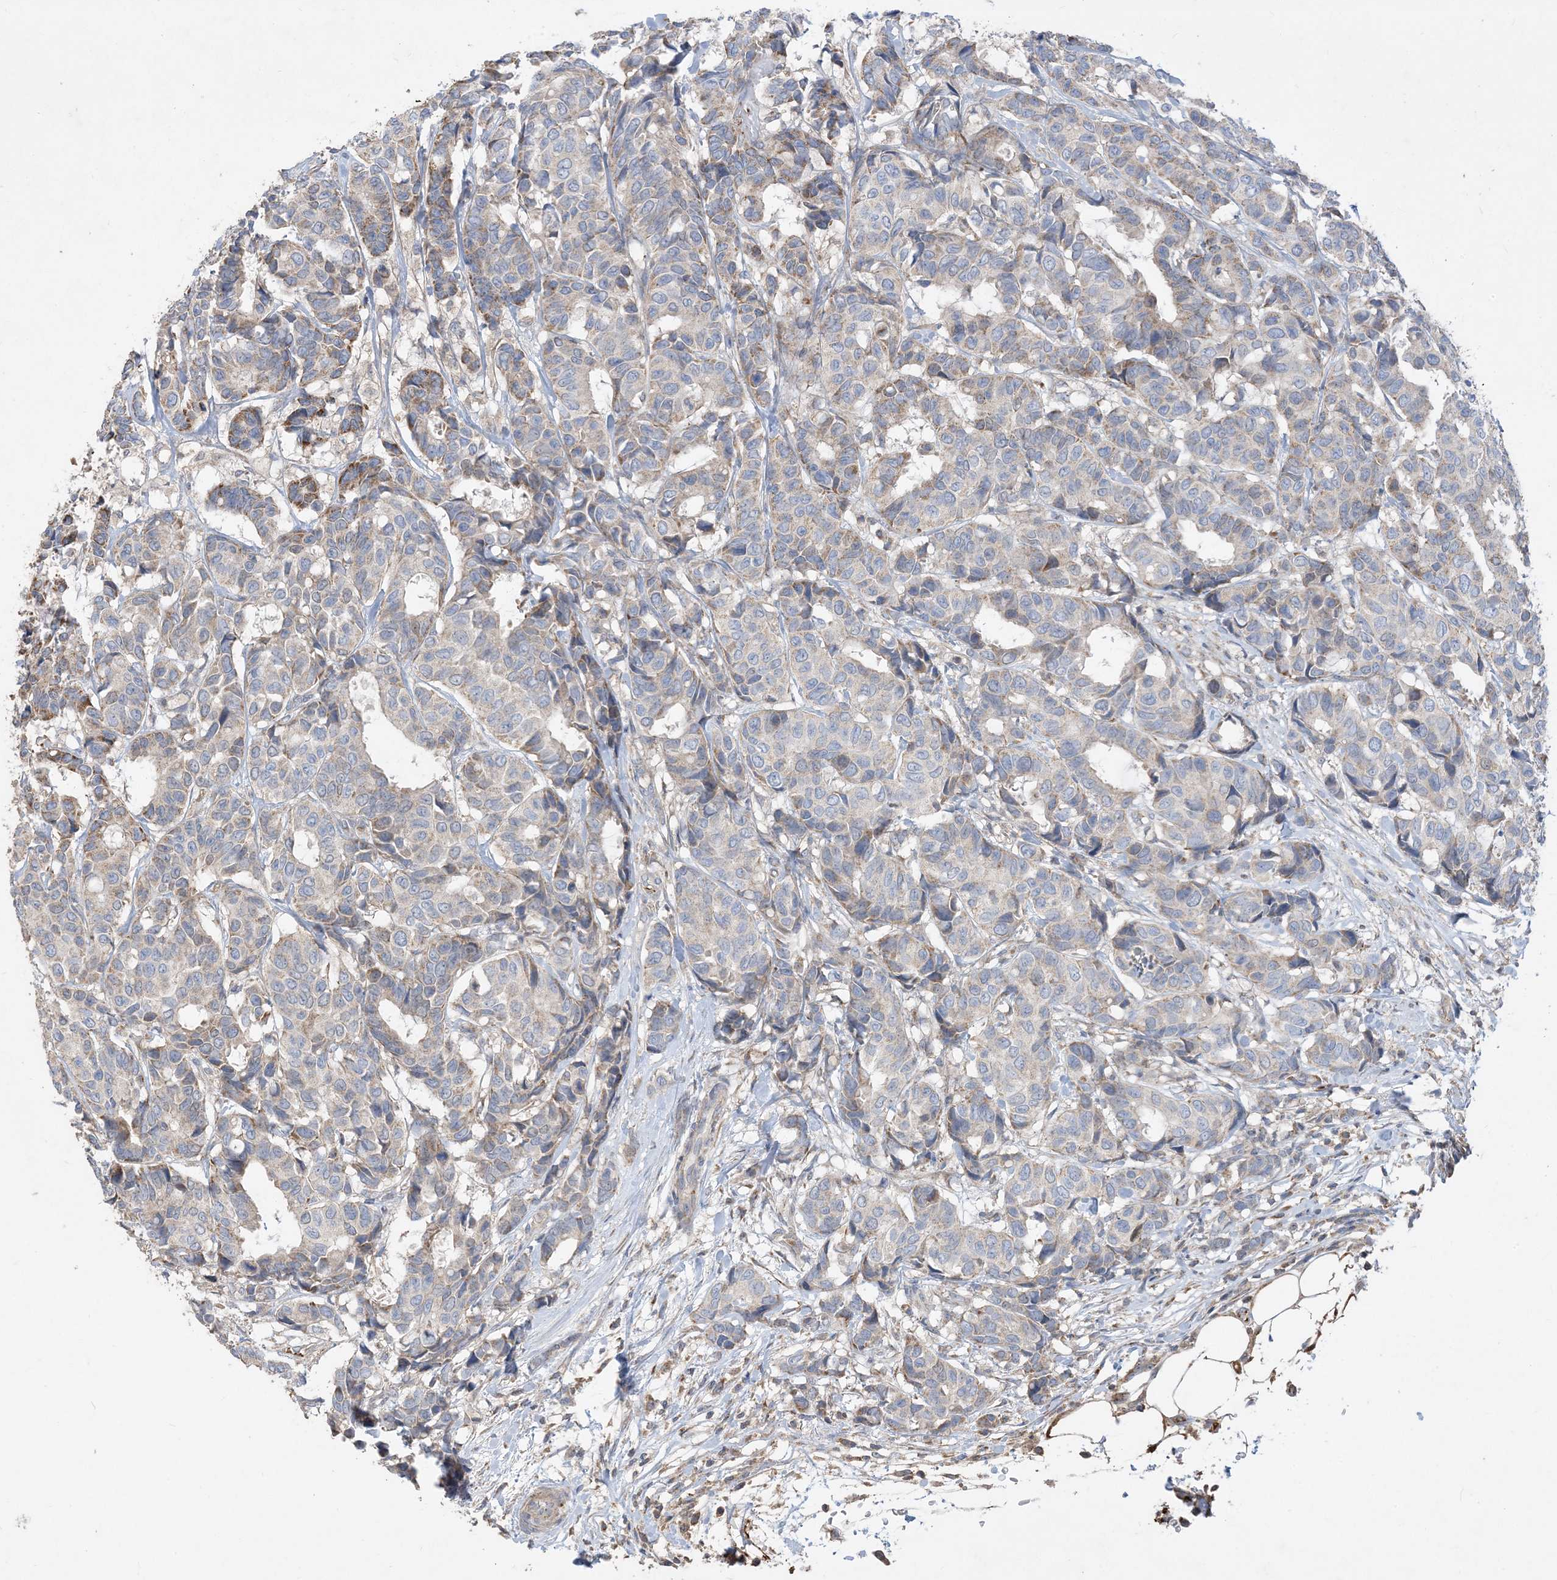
{"staining": {"intensity": "weak", "quantity": "<25%", "location": "cytoplasmic/membranous"}, "tissue": "breast cancer", "cell_type": "Tumor cells", "image_type": "cancer", "snomed": [{"axis": "morphology", "description": "Duct carcinoma"}, {"axis": "topography", "description": "Breast"}], "caption": "Breast cancer (infiltrating ductal carcinoma) was stained to show a protein in brown. There is no significant expression in tumor cells.", "gene": "ECHDC1", "patient": {"sex": "female", "age": 87}}